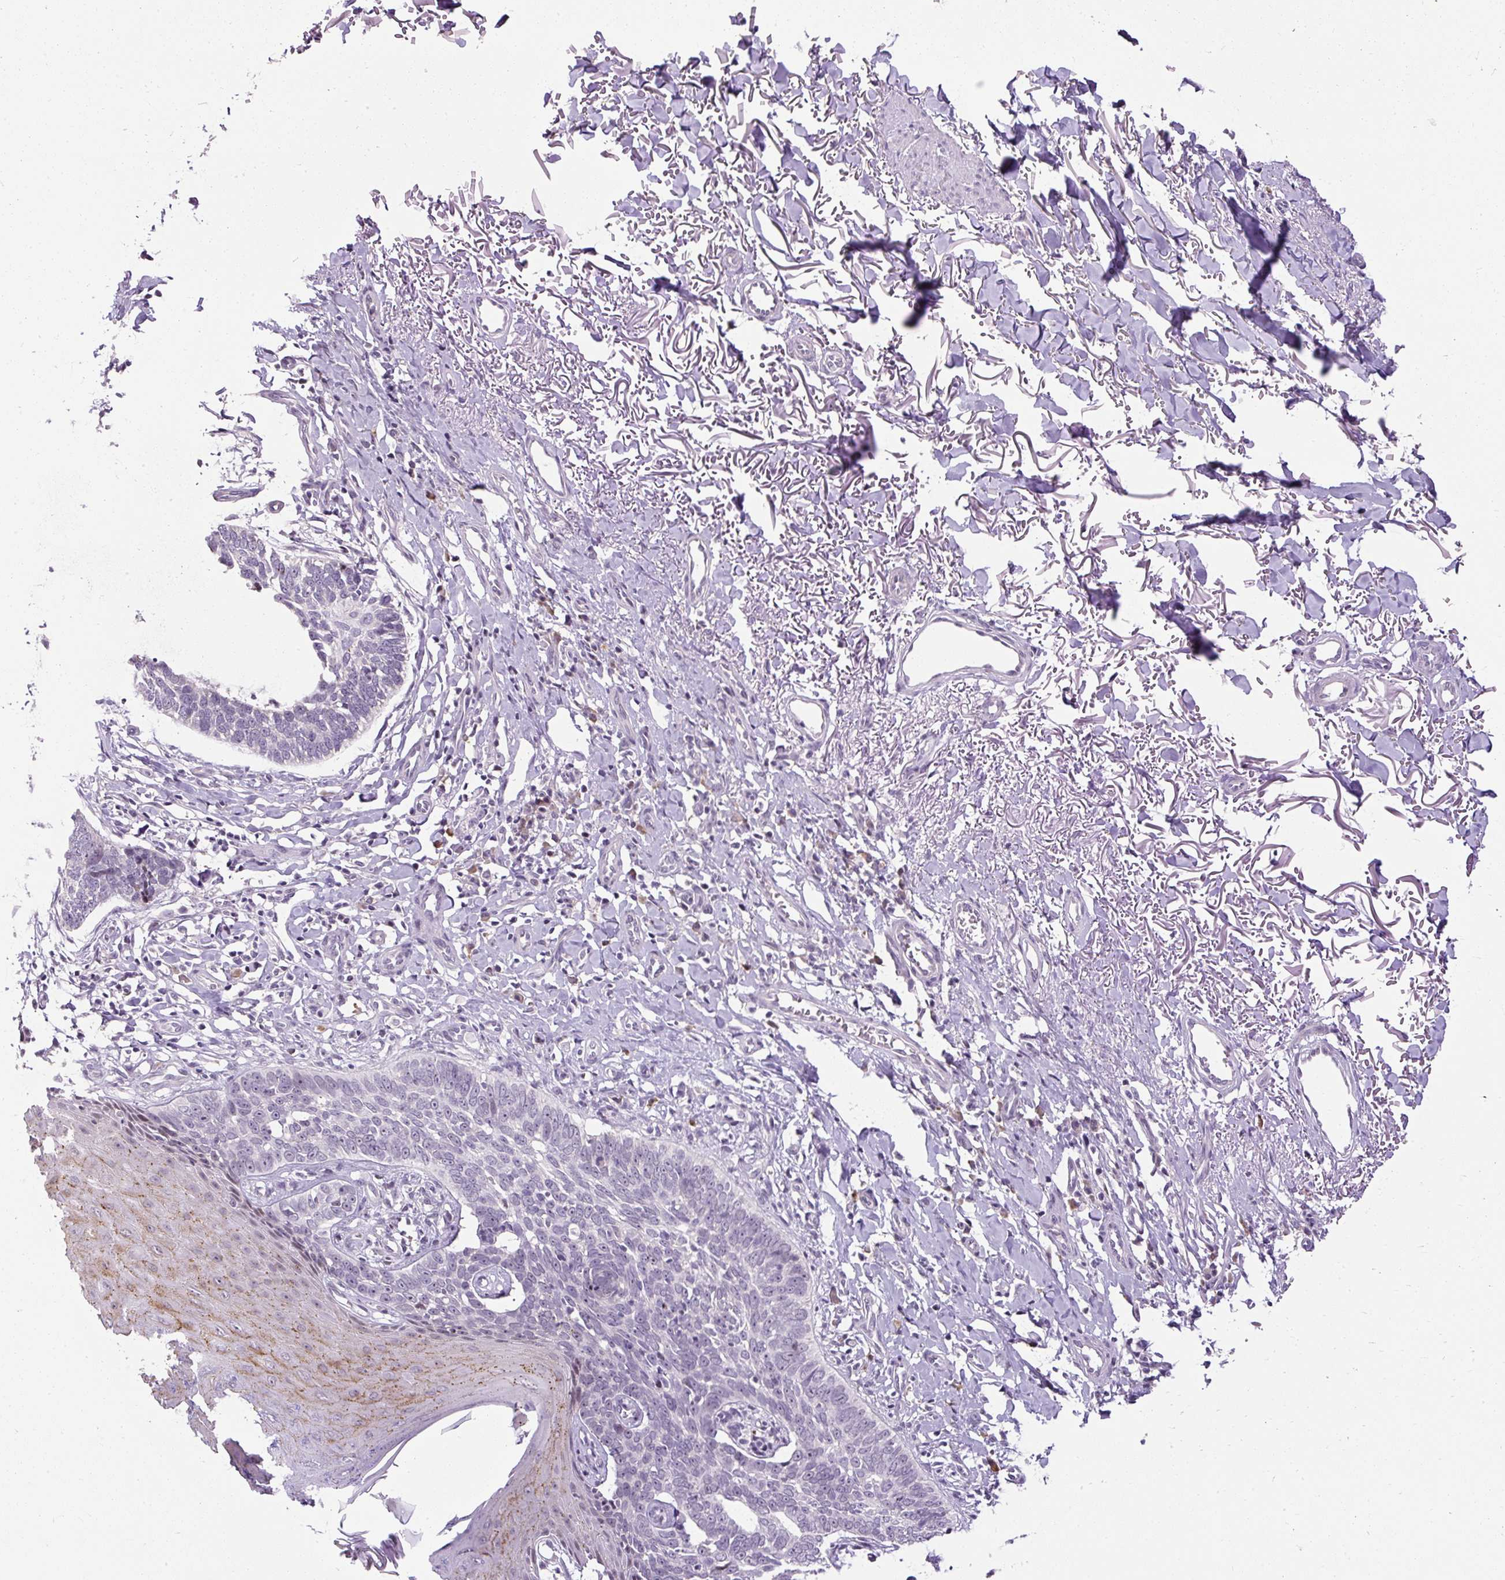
{"staining": {"intensity": "moderate", "quantity": "<25%", "location": "nuclear"}, "tissue": "skin cancer", "cell_type": "Tumor cells", "image_type": "cancer", "snomed": [{"axis": "morphology", "description": "Normal tissue, NOS"}, {"axis": "morphology", "description": "Basal cell carcinoma"}, {"axis": "topography", "description": "Skin"}], "caption": "Brown immunohistochemical staining in human skin cancer (basal cell carcinoma) shows moderate nuclear expression in approximately <25% of tumor cells. Using DAB (brown) and hematoxylin (blue) stains, captured at high magnification using brightfield microscopy.", "gene": "ARHGEF18", "patient": {"sex": "male", "age": 77}}